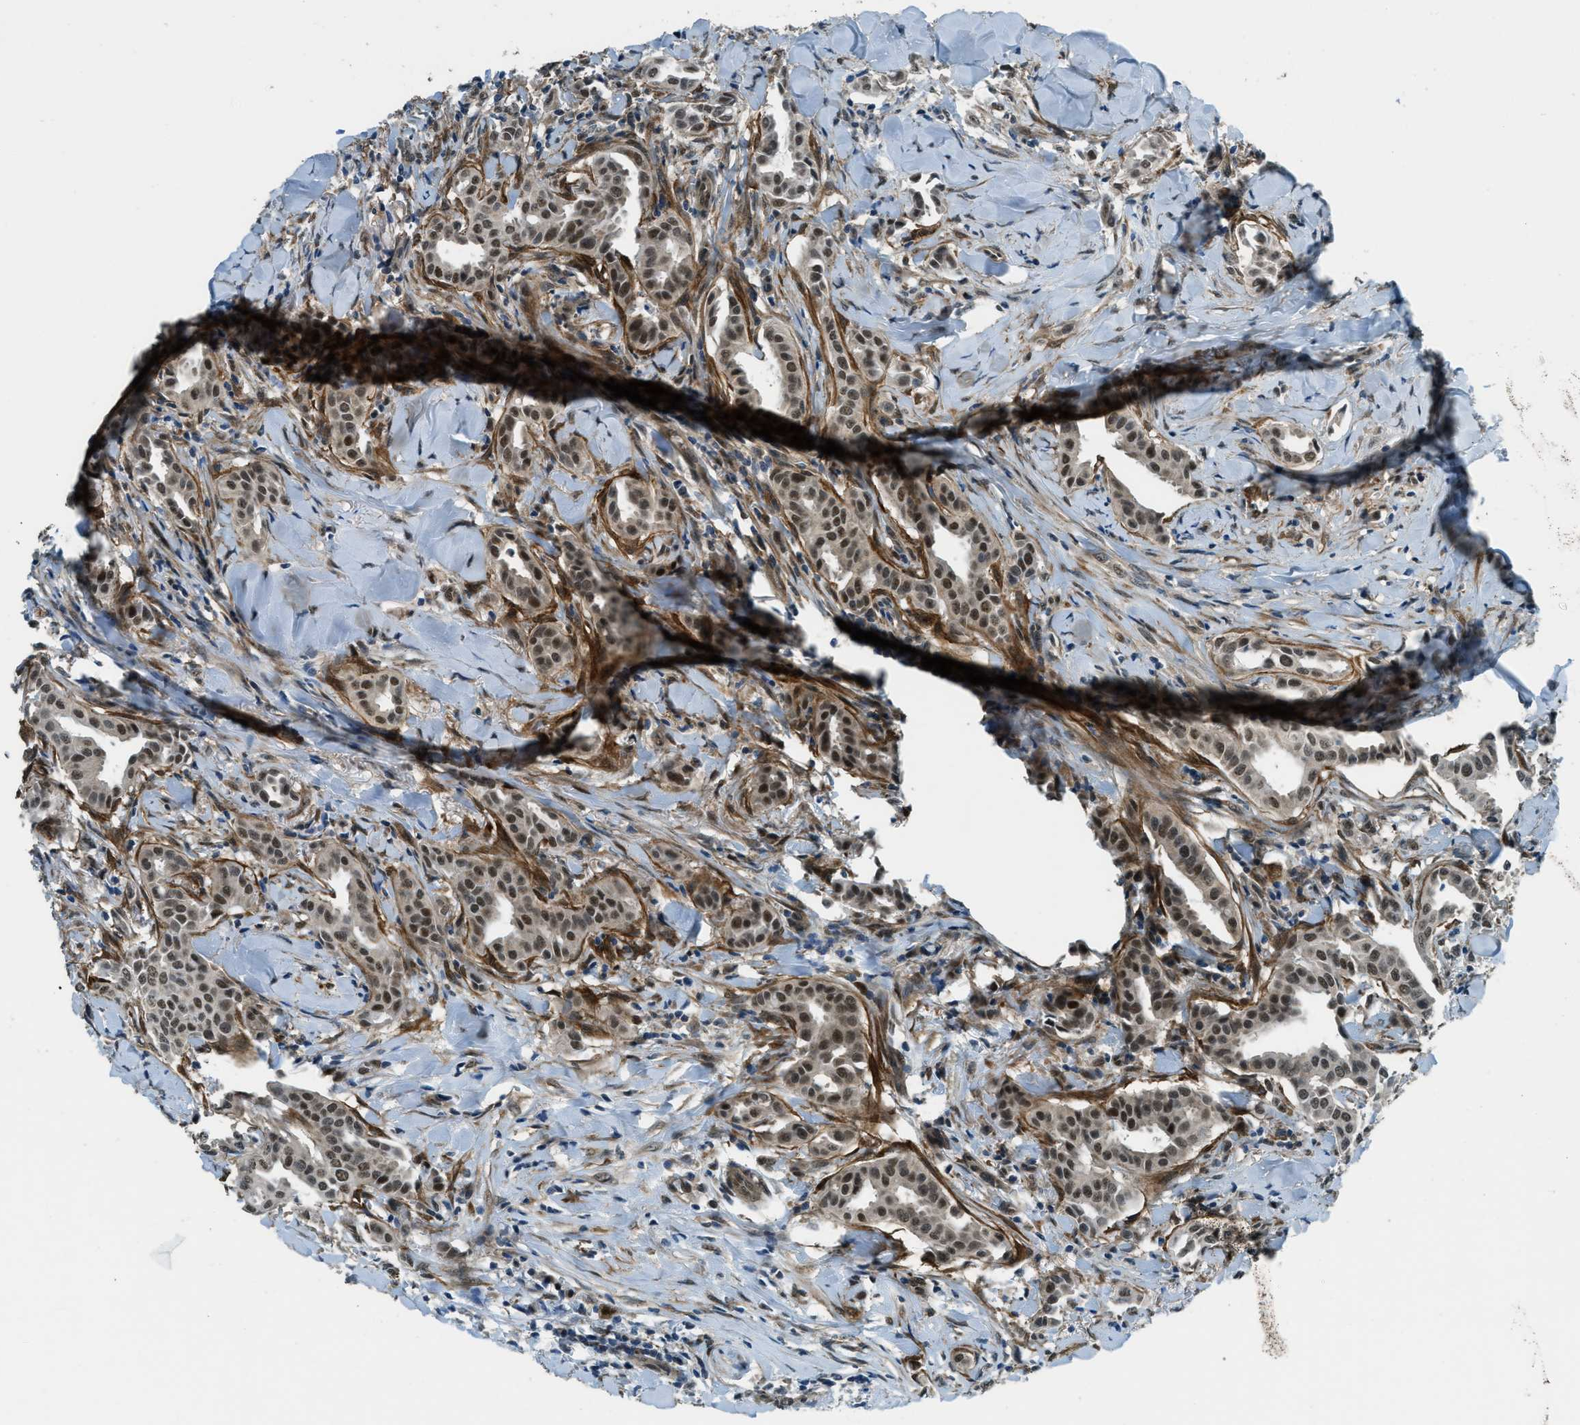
{"staining": {"intensity": "moderate", "quantity": ">75%", "location": "nuclear"}, "tissue": "head and neck cancer", "cell_type": "Tumor cells", "image_type": "cancer", "snomed": [{"axis": "morphology", "description": "Adenocarcinoma, NOS"}, {"axis": "topography", "description": "Salivary gland"}, {"axis": "topography", "description": "Head-Neck"}], "caption": "Adenocarcinoma (head and neck) tissue demonstrates moderate nuclear staining in about >75% of tumor cells, visualized by immunohistochemistry. The staining is performed using DAB brown chromogen to label protein expression. The nuclei are counter-stained blue using hematoxylin.", "gene": "NPEPL1", "patient": {"sex": "female", "age": 59}}